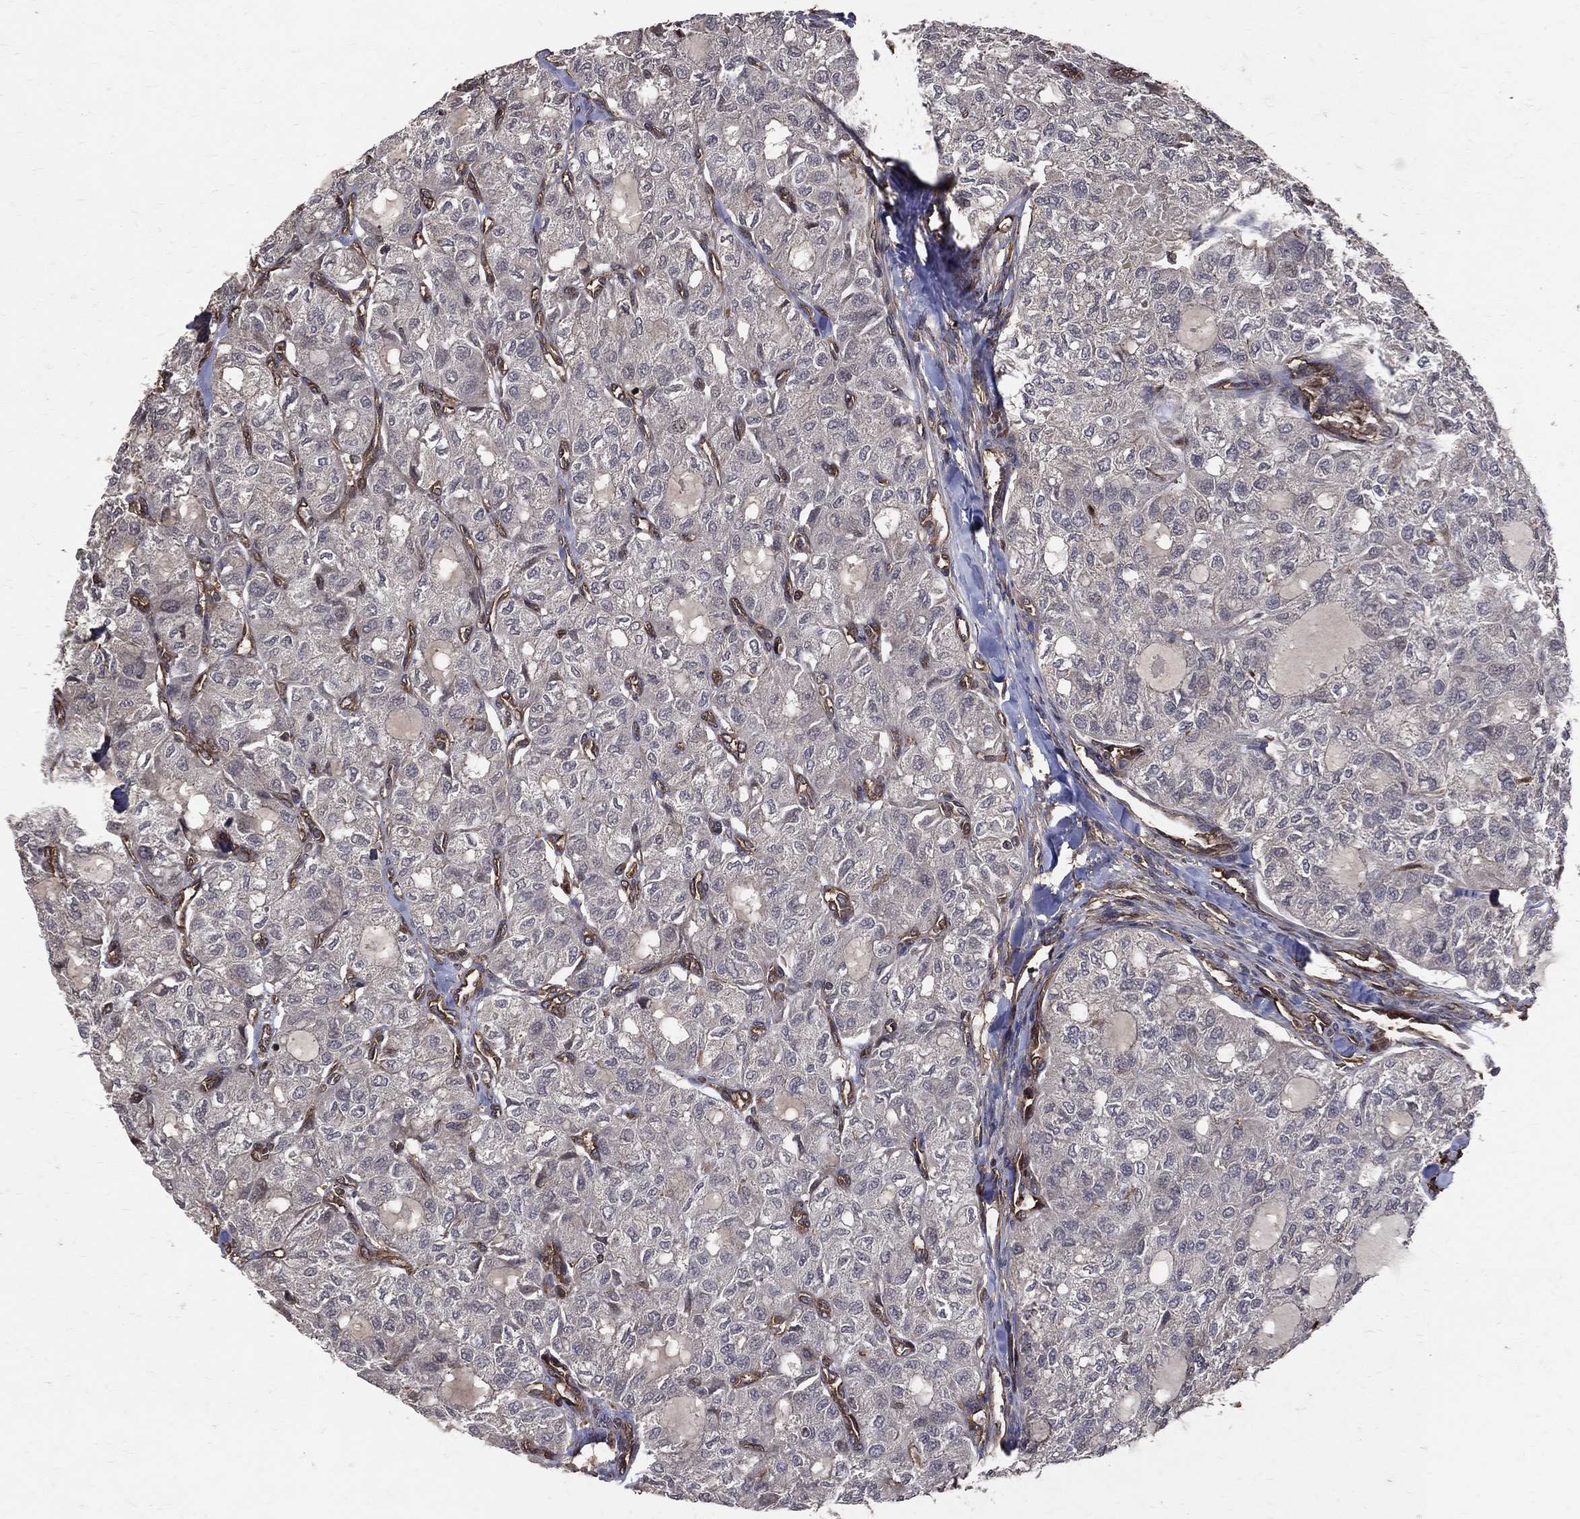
{"staining": {"intensity": "negative", "quantity": "none", "location": "none"}, "tissue": "thyroid cancer", "cell_type": "Tumor cells", "image_type": "cancer", "snomed": [{"axis": "morphology", "description": "Follicular adenoma carcinoma, NOS"}, {"axis": "topography", "description": "Thyroid gland"}], "caption": "High magnification brightfield microscopy of thyroid cancer (follicular adenoma carcinoma) stained with DAB (3,3'-diaminobenzidine) (brown) and counterstained with hematoxylin (blue): tumor cells show no significant expression.", "gene": "DPYSL2", "patient": {"sex": "male", "age": 75}}